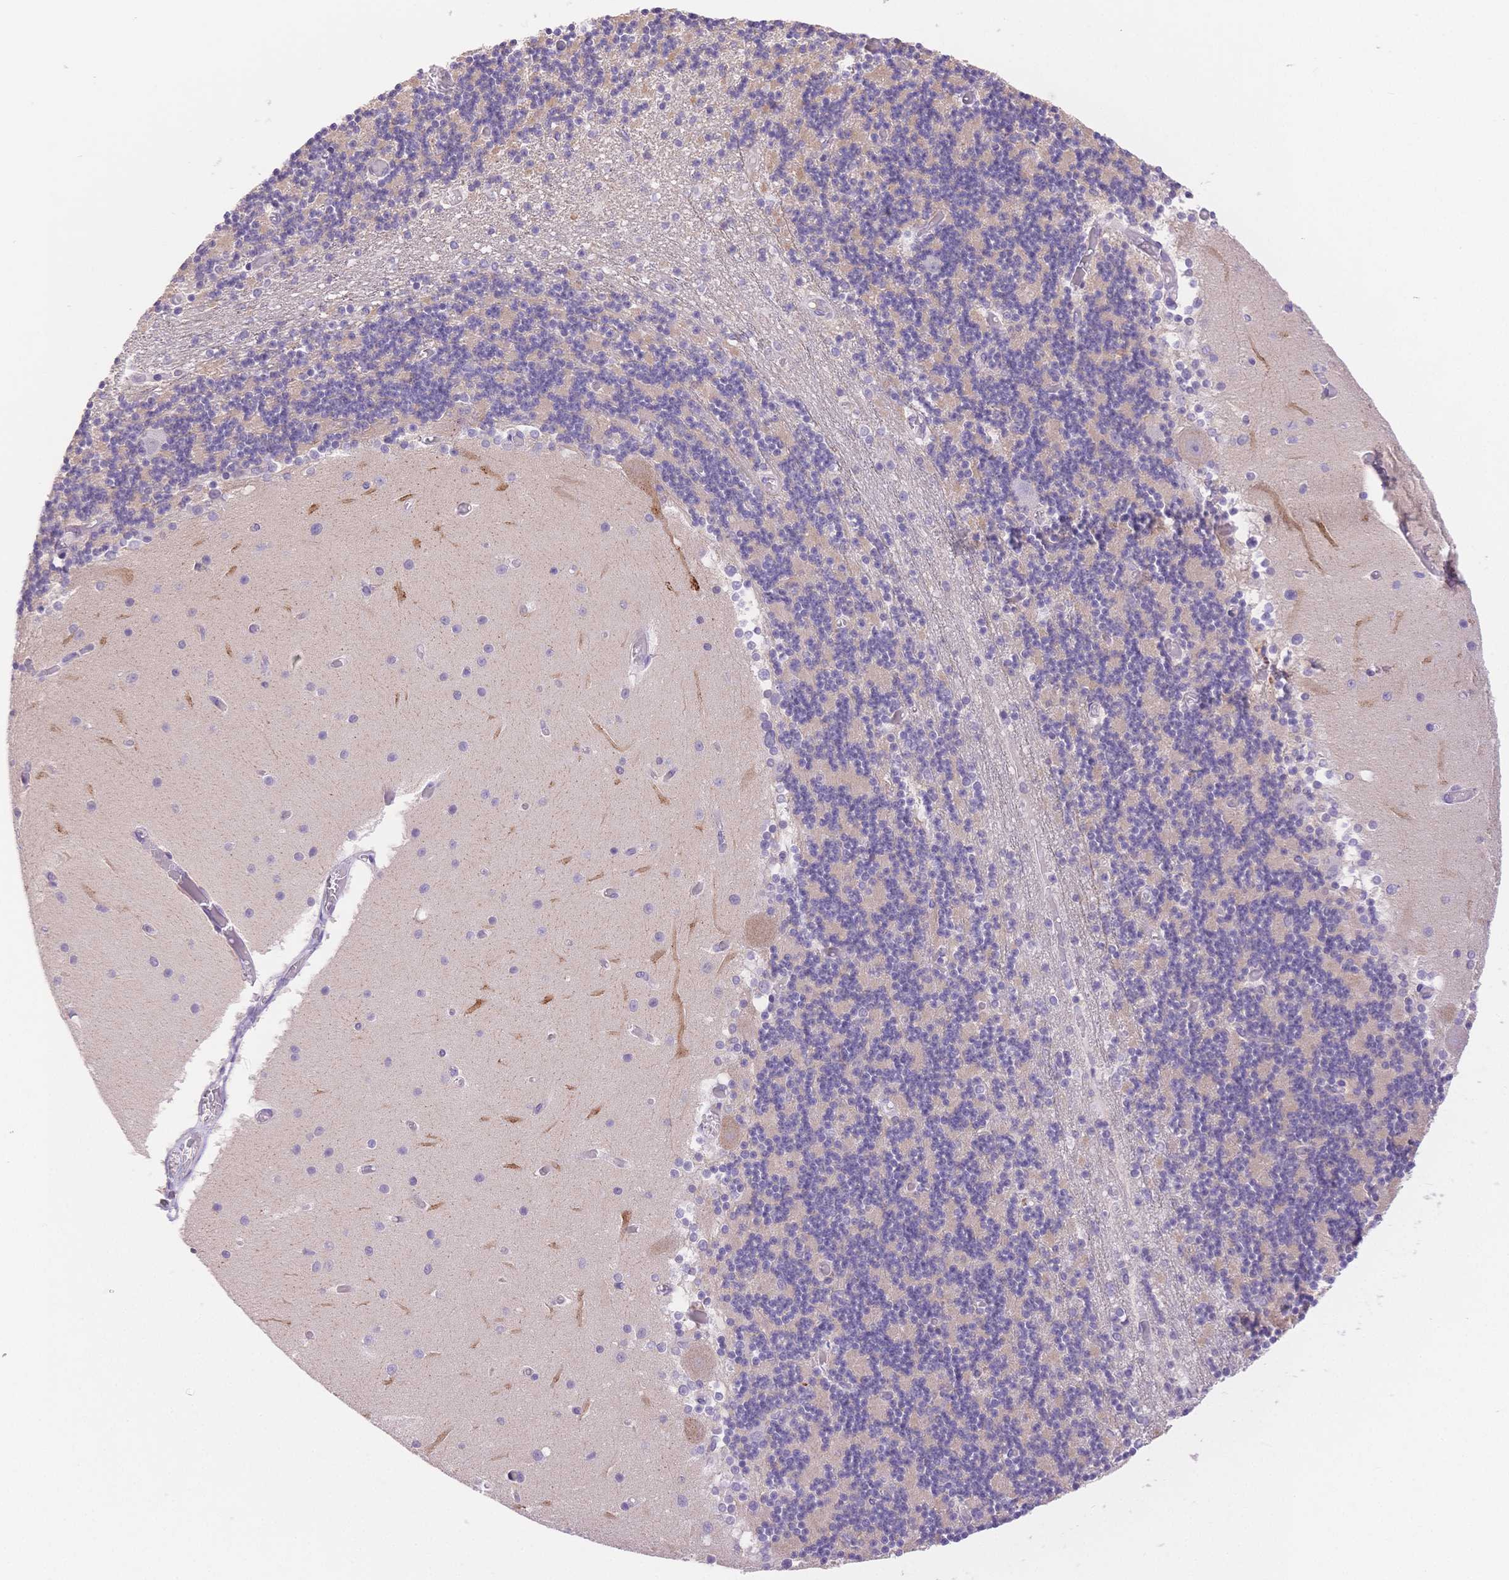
{"staining": {"intensity": "negative", "quantity": "none", "location": "none"}, "tissue": "cerebellum", "cell_type": "Cells in granular layer", "image_type": "normal", "snomed": [{"axis": "morphology", "description": "Normal tissue, NOS"}, {"axis": "topography", "description": "Cerebellum"}], "caption": "This is an IHC micrograph of benign human cerebellum. There is no positivity in cells in granular layer.", "gene": "MYOM1", "patient": {"sex": "female", "age": 28}}